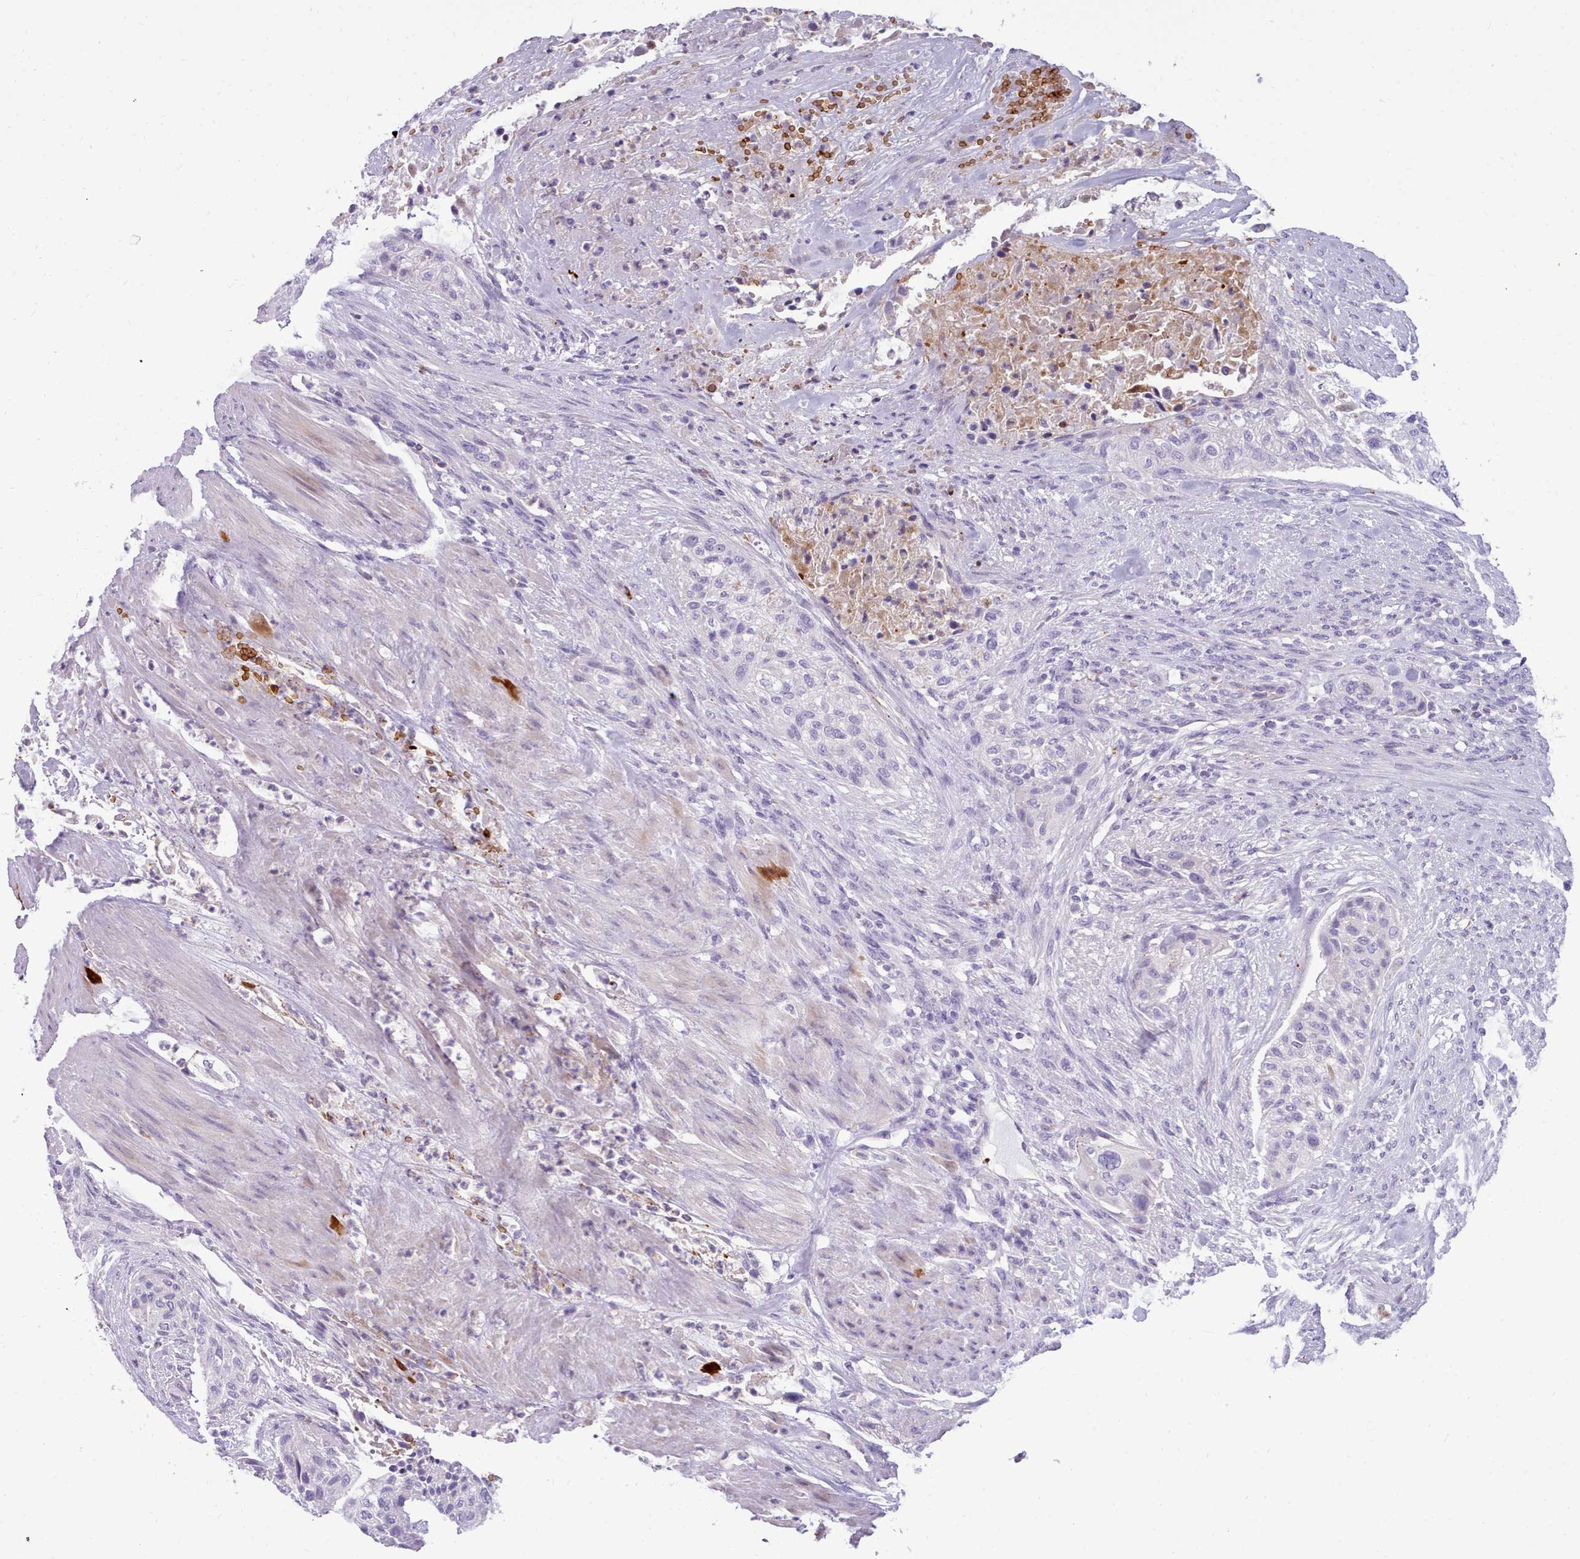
{"staining": {"intensity": "negative", "quantity": "none", "location": "none"}, "tissue": "urothelial cancer", "cell_type": "Tumor cells", "image_type": "cancer", "snomed": [{"axis": "morphology", "description": "Urothelial carcinoma, High grade"}, {"axis": "topography", "description": "Urinary bladder"}], "caption": "Immunohistochemical staining of urothelial cancer reveals no significant expression in tumor cells.", "gene": "NKX1-2", "patient": {"sex": "male", "age": 35}}